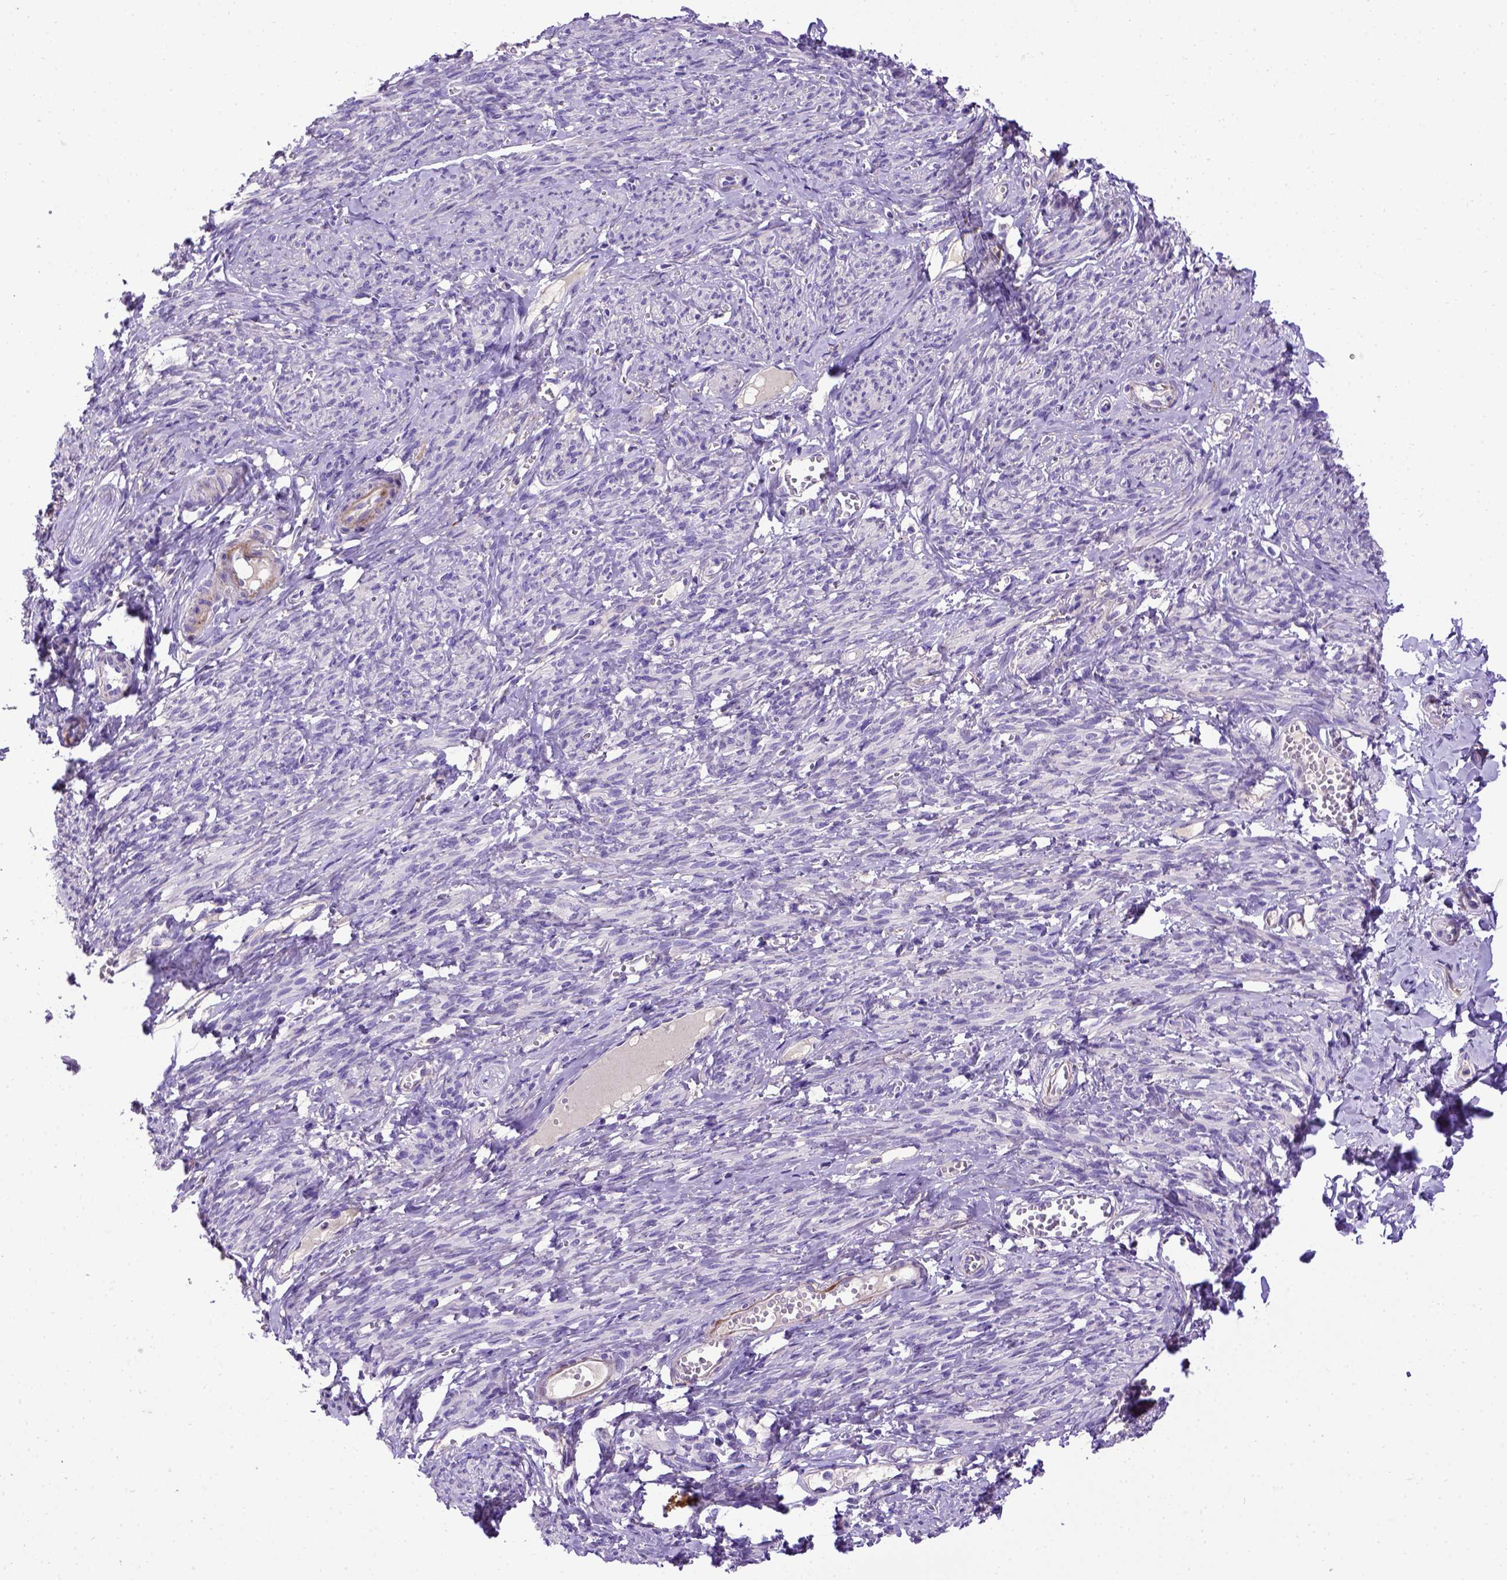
{"staining": {"intensity": "negative", "quantity": "none", "location": "none"}, "tissue": "smooth muscle", "cell_type": "Smooth muscle cells", "image_type": "normal", "snomed": [{"axis": "morphology", "description": "Normal tissue, NOS"}, {"axis": "topography", "description": "Smooth muscle"}], "caption": "Immunohistochemical staining of normal smooth muscle displays no significant staining in smooth muscle cells.", "gene": "ADAM12", "patient": {"sex": "female", "age": 65}}